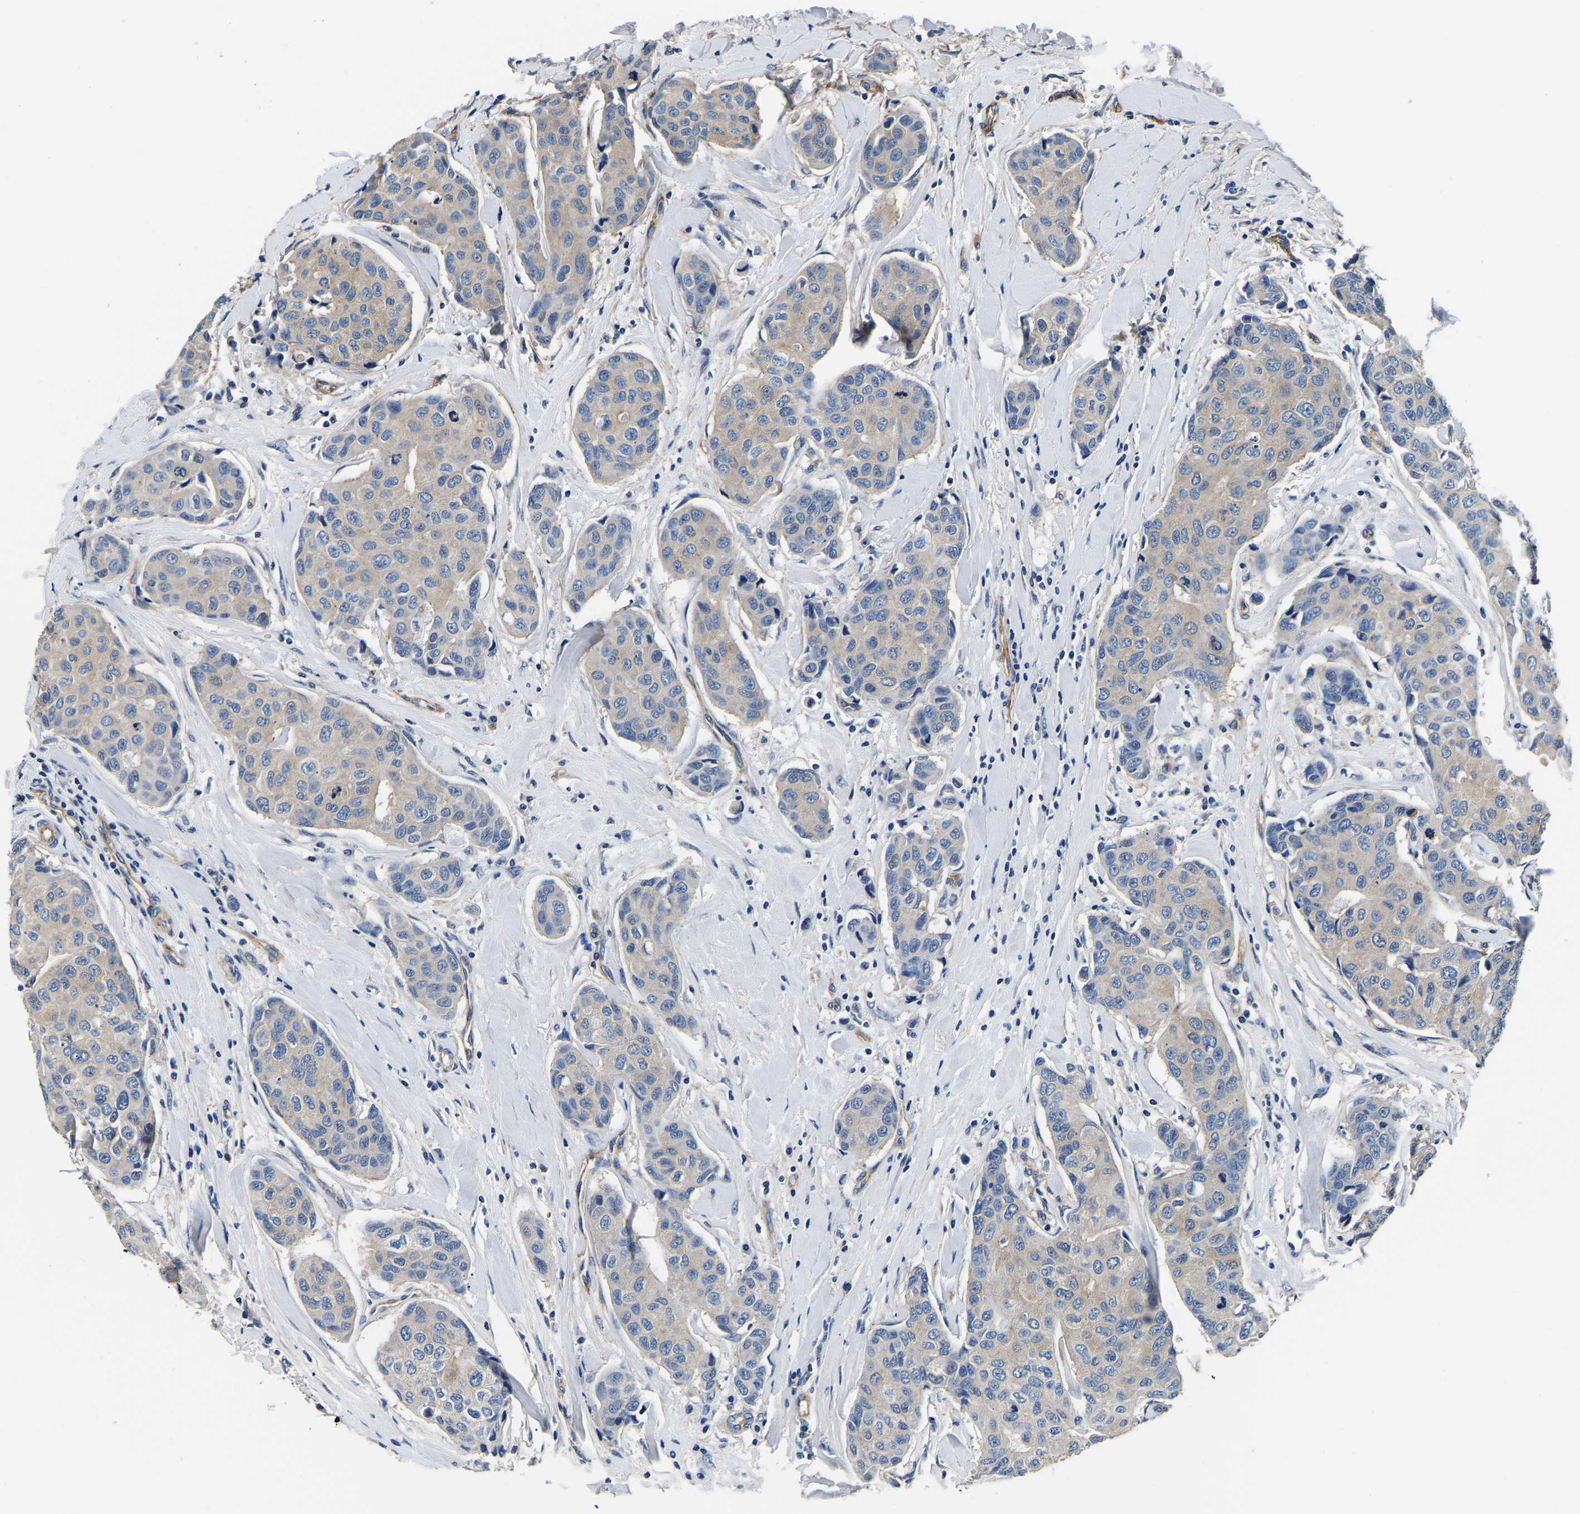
{"staining": {"intensity": "weak", "quantity": "<25%", "location": "cytoplasmic/membranous"}, "tissue": "breast cancer", "cell_type": "Tumor cells", "image_type": "cancer", "snomed": [{"axis": "morphology", "description": "Duct carcinoma"}, {"axis": "topography", "description": "Breast"}], "caption": "This is an immunohistochemistry (IHC) image of human breast cancer. There is no expression in tumor cells.", "gene": "SH3GLB1", "patient": {"sex": "female", "age": 80}}